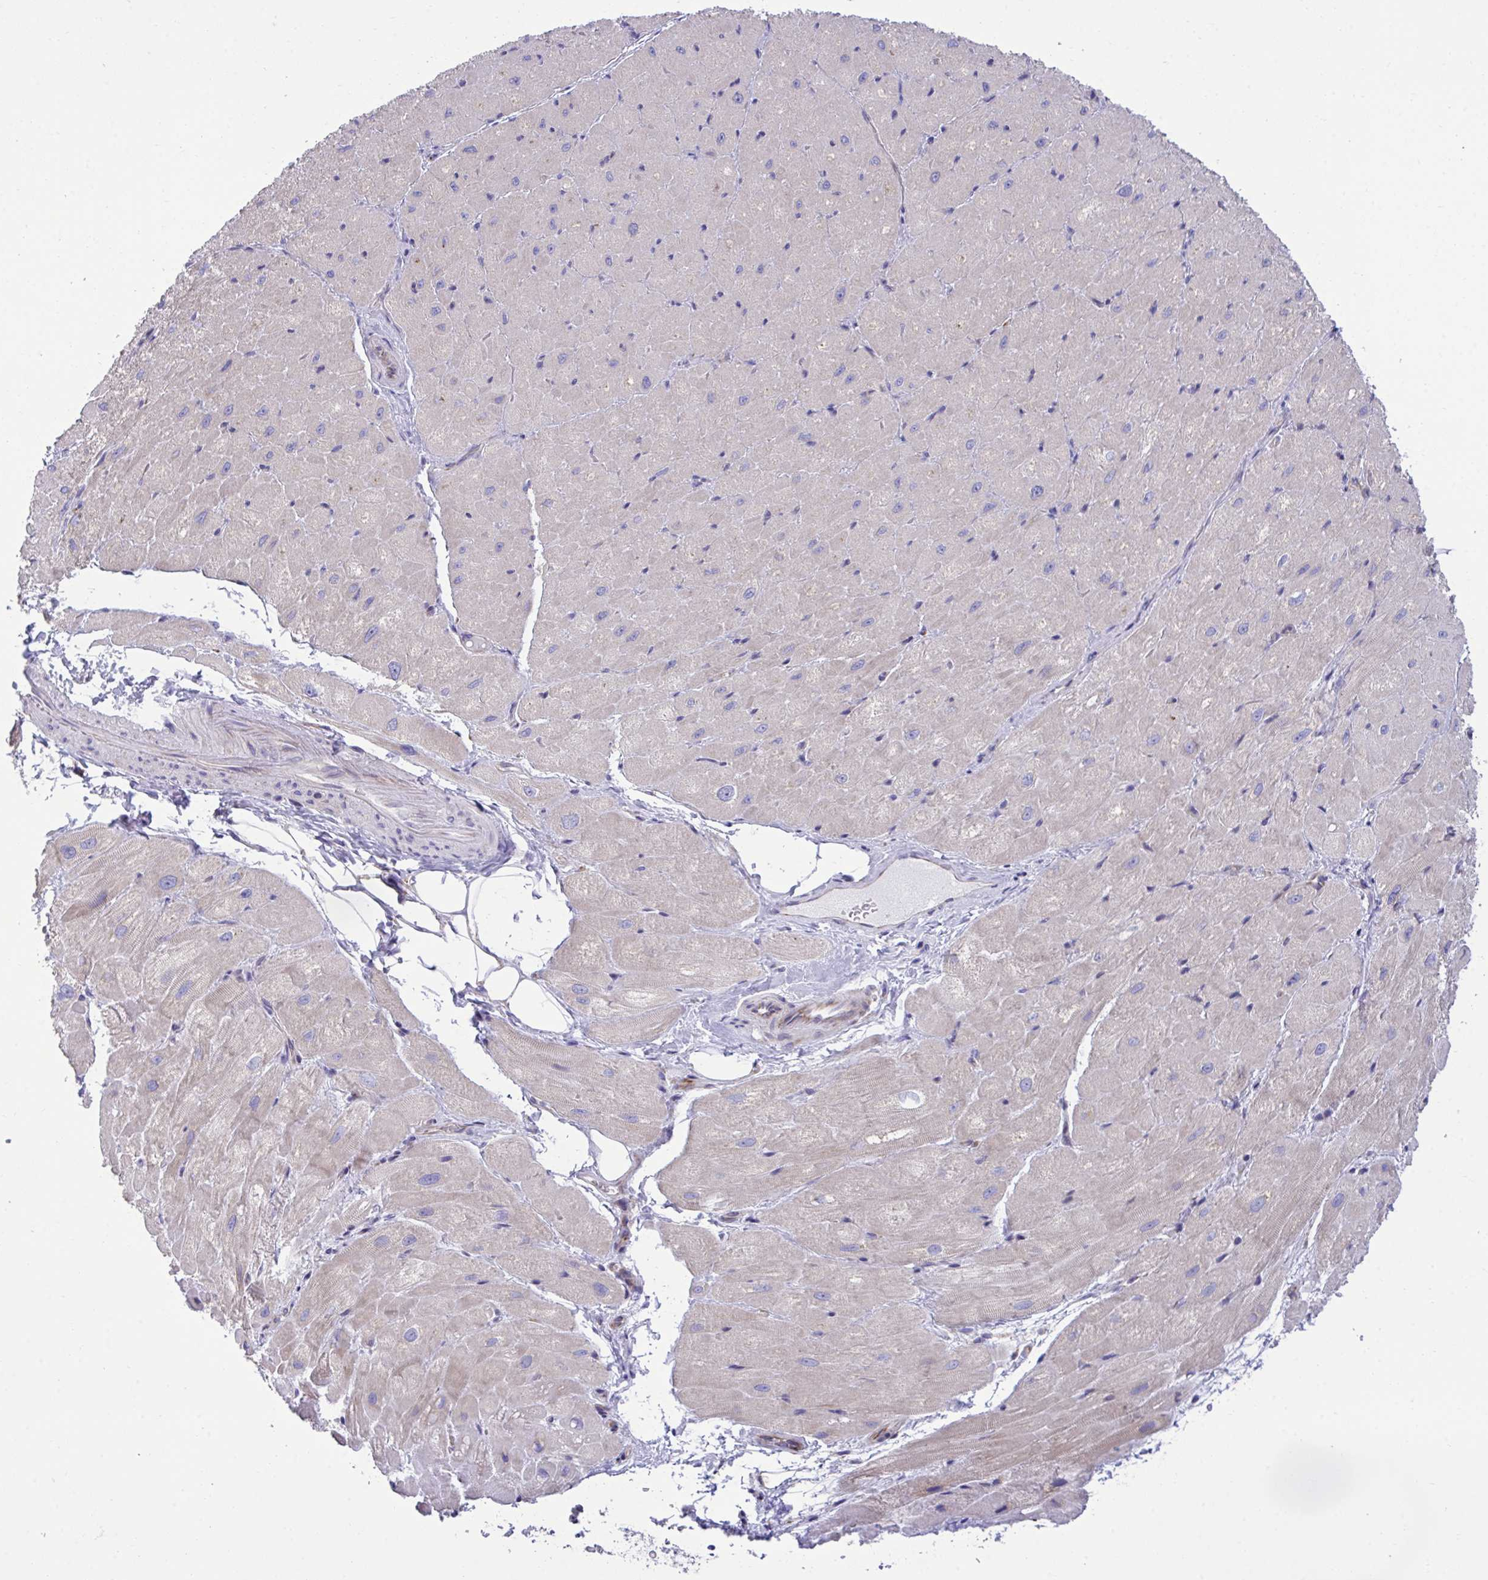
{"staining": {"intensity": "weak", "quantity": "25%-75%", "location": "cytoplasmic/membranous"}, "tissue": "heart muscle", "cell_type": "Cardiomyocytes", "image_type": "normal", "snomed": [{"axis": "morphology", "description": "Normal tissue, NOS"}, {"axis": "topography", "description": "Heart"}], "caption": "This is an image of IHC staining of normal heart muscle, which shows weak staining in the cytoplasmic/membranous of cardiomyocytes.", "gene": "RPS15", "patient": {"sex": "male", "age": 62}}